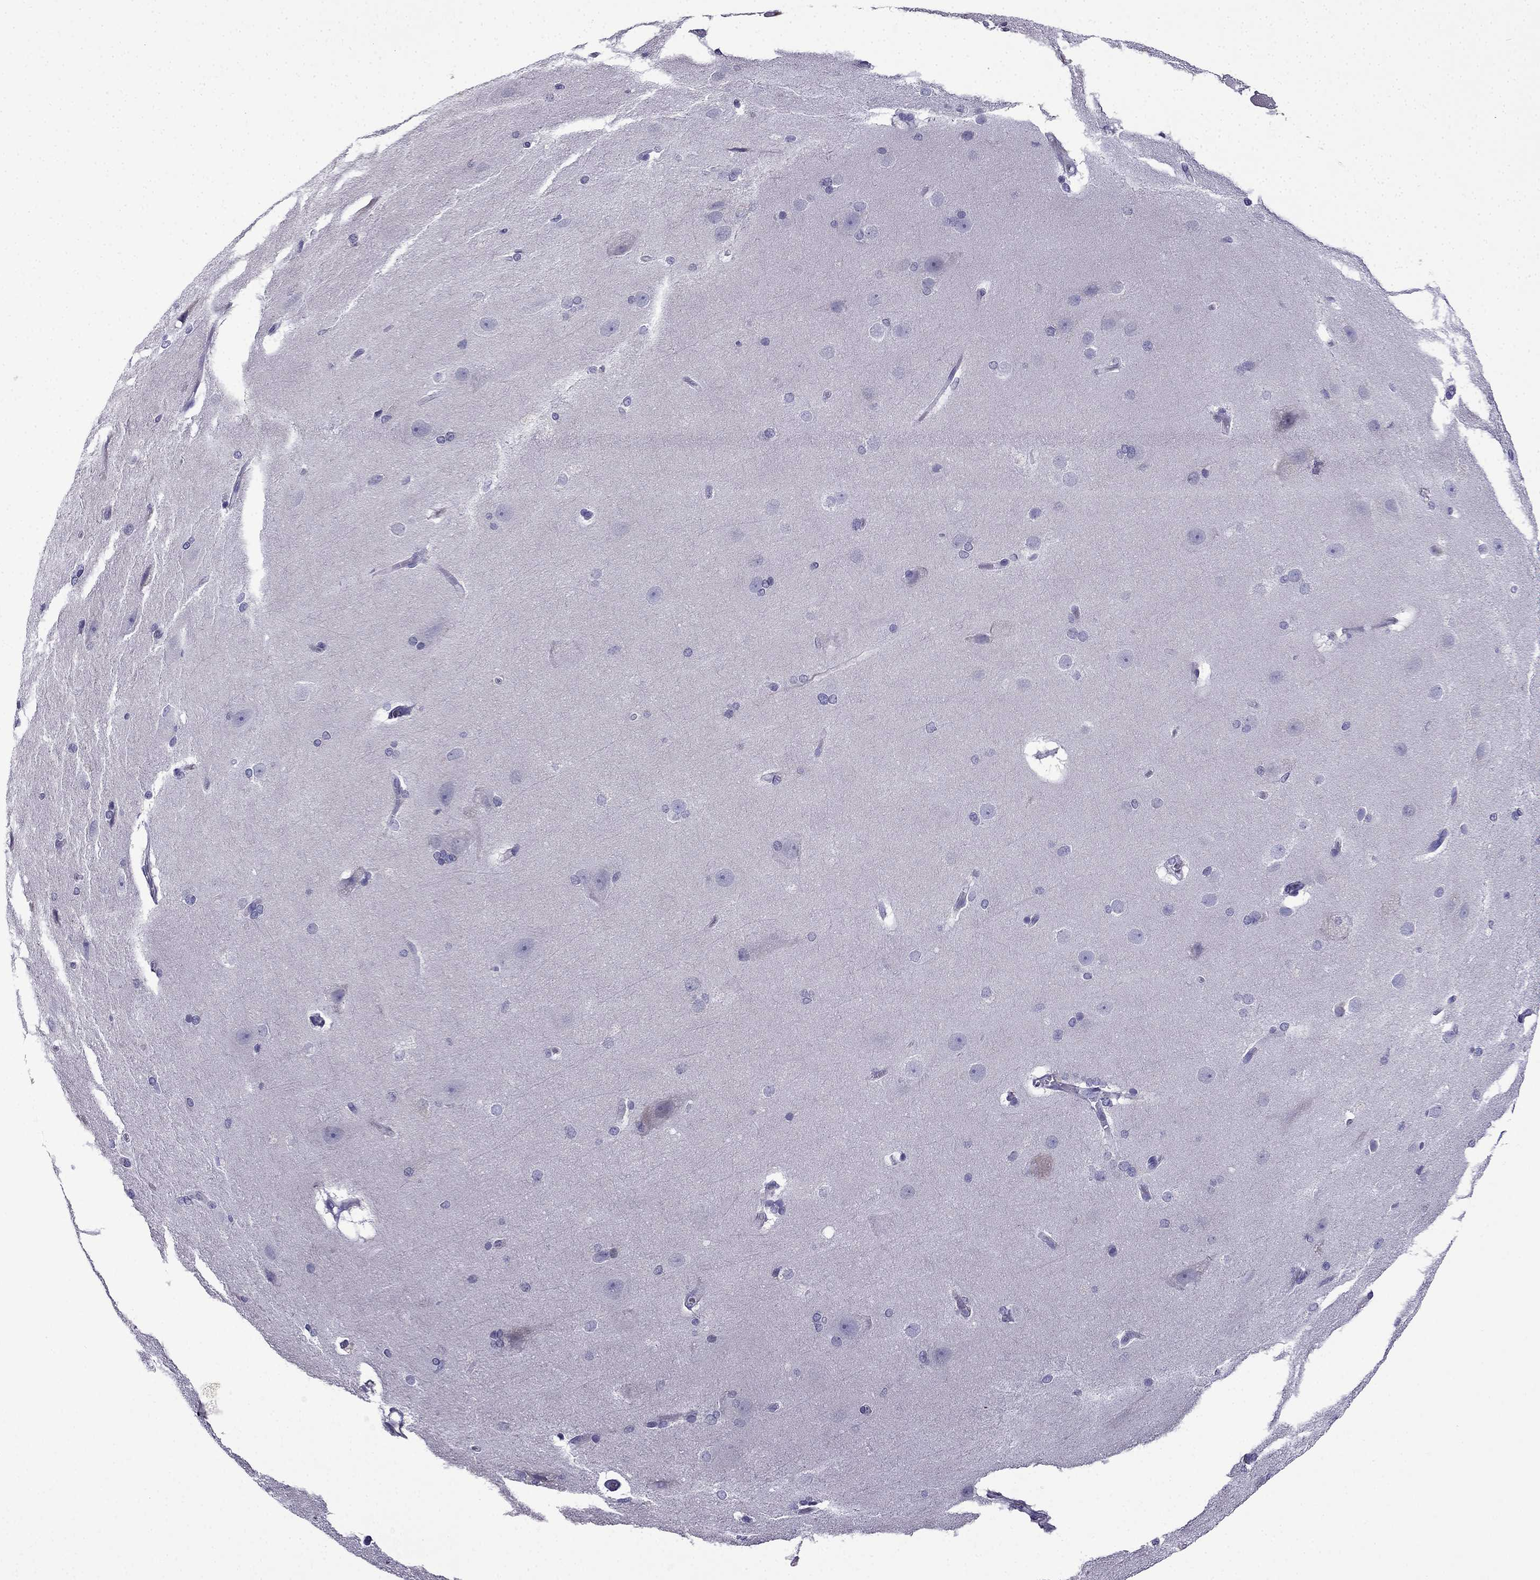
{"staining": {"intensity": "negative", "quantity": "none", "location": "none"}, "tissue": "hippocampus", "cell_type": "Glial cells", "image_type": "normal", "snomed": [{"axis": "morphology", "description": "Normal tissue, NOS"}, {"axis": "topography", "description": "Cerebral cortex"}, {"axis": "topography", "description": "Hippocampus"}], "caption": "This micrograph is of benign hippocampus stained with IHC to label a protein in brown with the nuclei are counter-stained blue. There is no positivity in glial cells.", "gene": "TSSK4", "patient": {"sex": "female", "age": 19}}